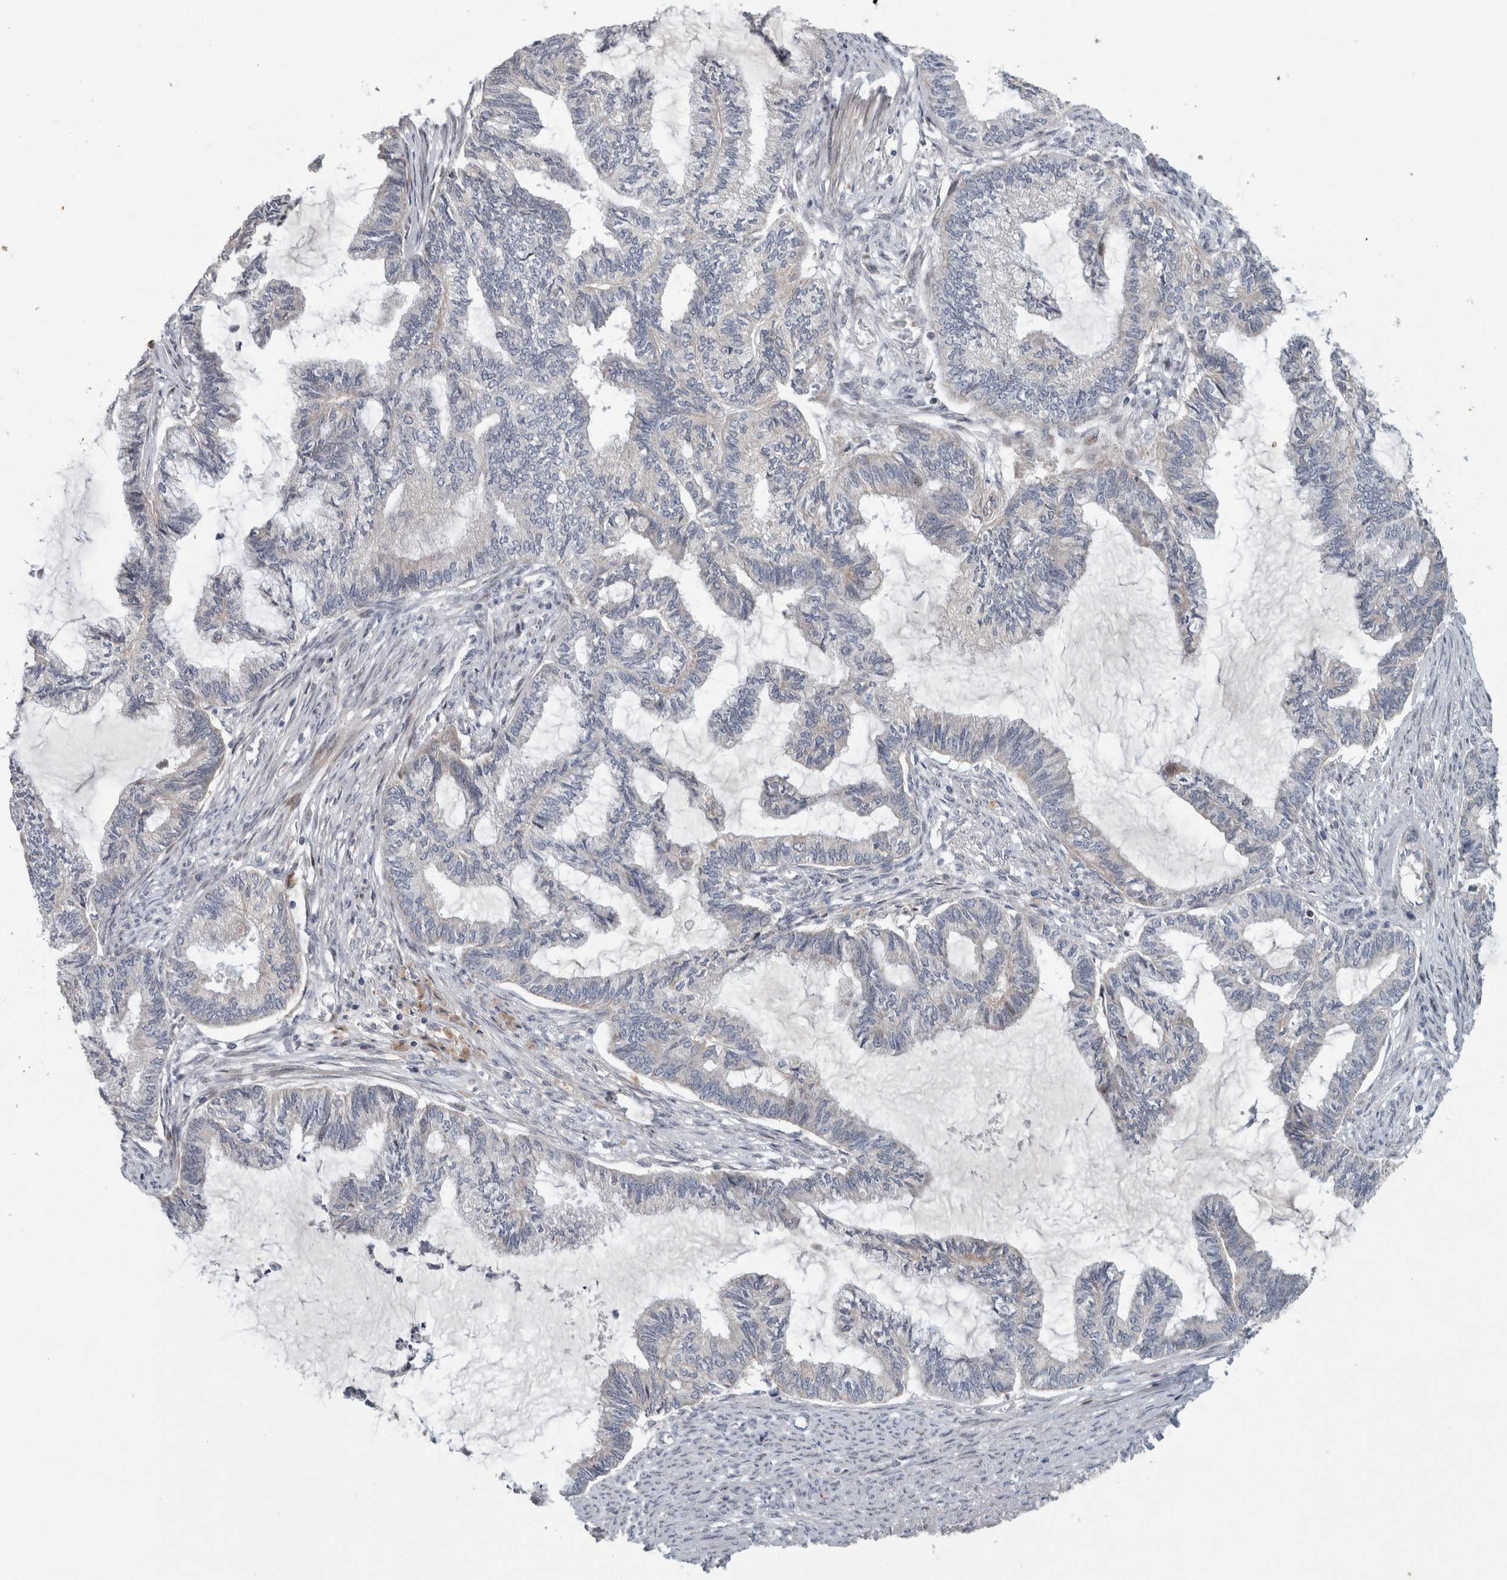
{"staining": {"intensity": "negative", "quantity": "none", "location": "none"}, "tissue": "endometrial cancer", "cell_type": "Tumor cells", "image_type": "cancer", "snomed": [{"axis": "morphology", "description": "Adenocarcinoma, NOS"}, {"axis": "topography", "description": "Endometrium"}], "caption": "The micrograph exhibits no significant expression in tumor cells of endometrial adenocarcinoma.", "gene": "RBM48", "patient": {"sex": "female", "age": 86}}